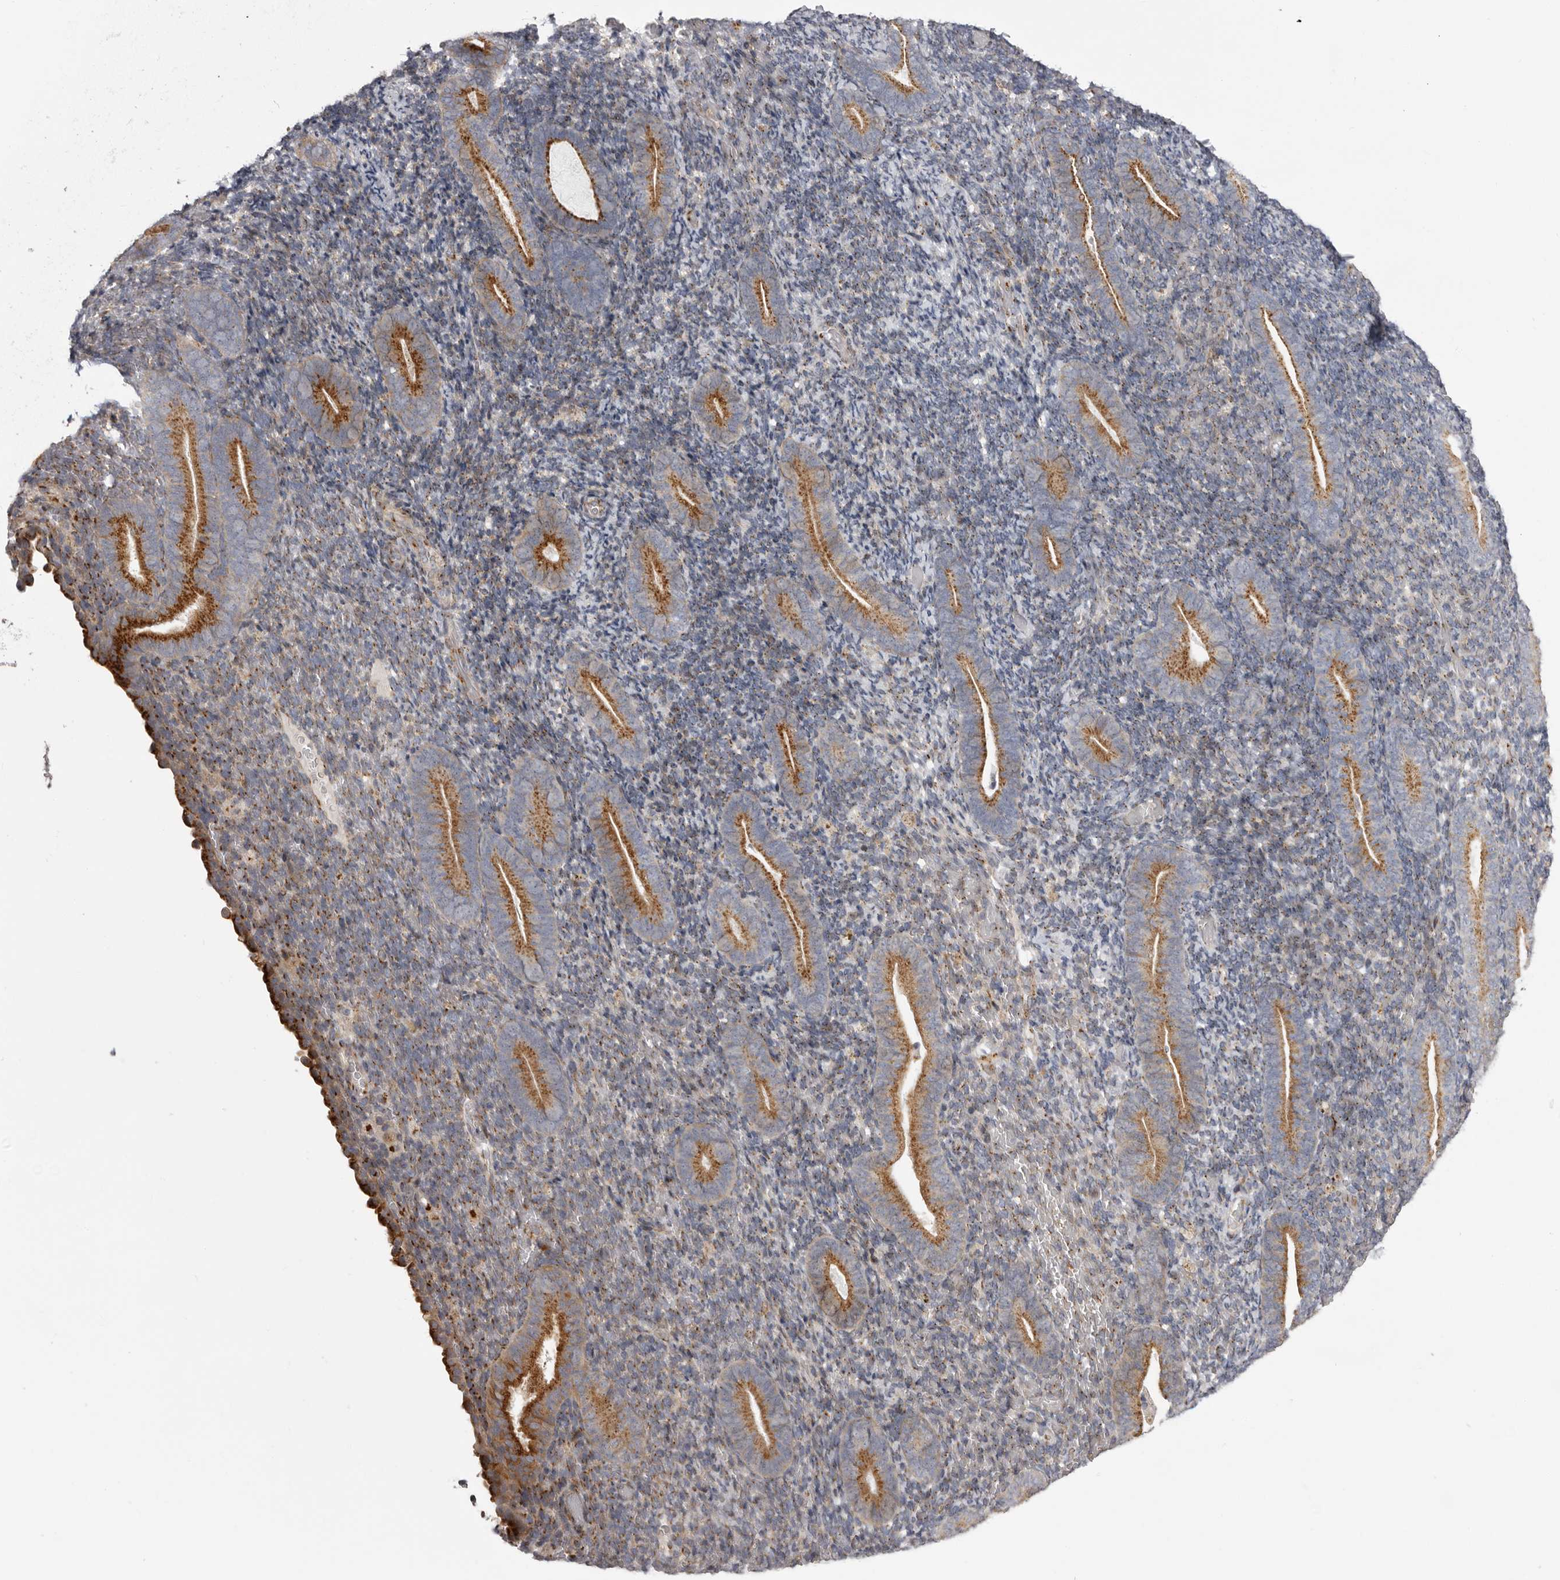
{"staining": {"intensity": "moderate", "quantity": "25%-75%", "location": "cytoplasmic/membranous"}, "tissue": "endometrium", "cell_type": "Cells in endometrial stroma", "image_type": "normal", "snomed": [{"axis": "morphology", "description": "Normal tissue, NOS"}, {"axis": "topography", "description": "Endometrium"}], "caption": "A medium amount of moderate cytoplasmic/membranous staining is identified in about 25%-75% of cells in endometrial stroma in benign endometrium. (Brightfield microscopy of DAB IHC at high magnification).", "gene": "WDR47", "patient": {"sex": "female", "age": 51}}